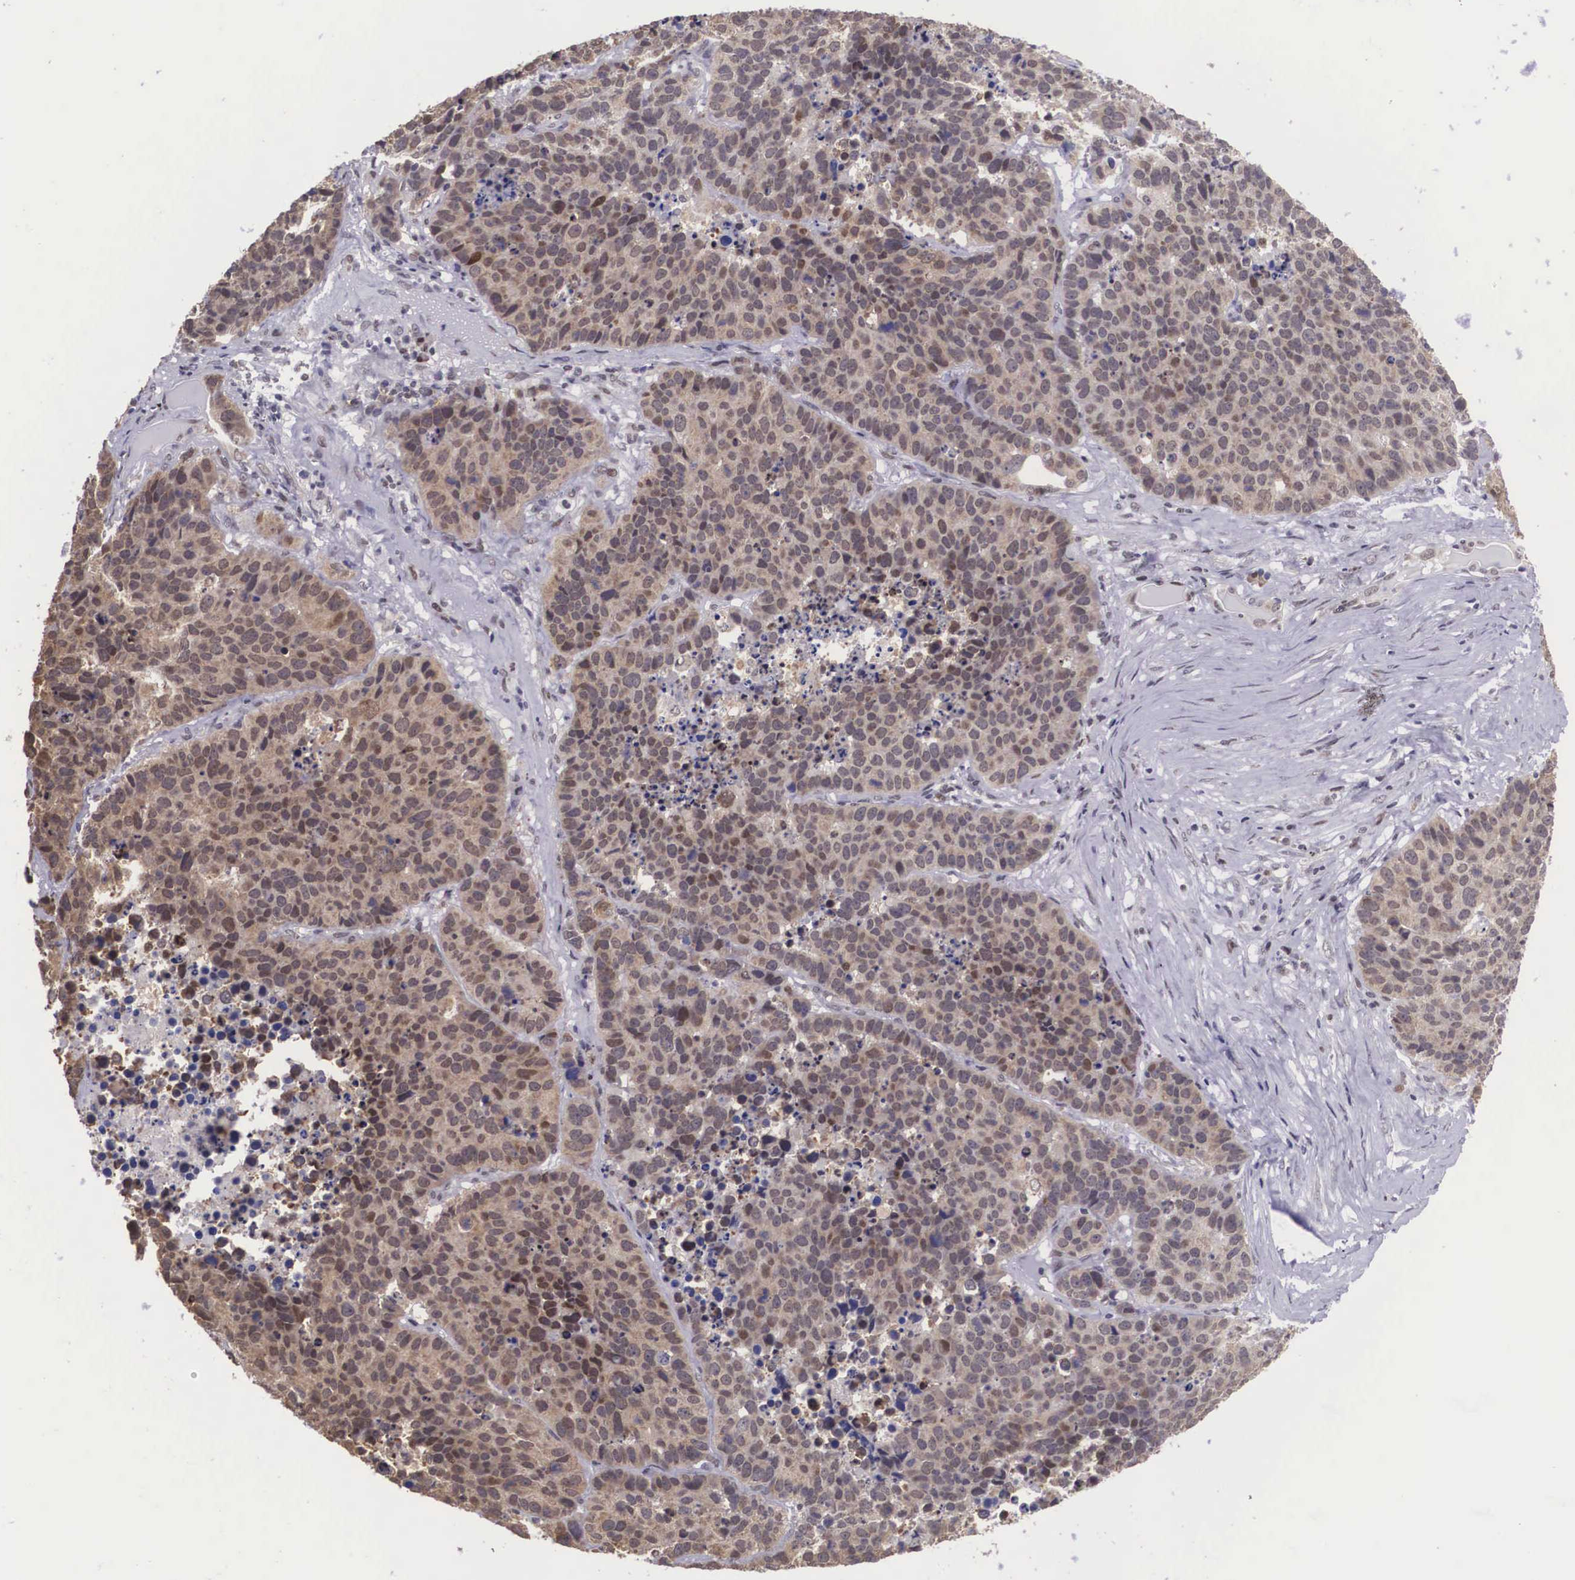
{"staining": {"intensity": "moderate", "quantity": "25%-75%", "location": "cytoplasmic/membranous"}, "tissue": "lung cancer", "cell_type": "Tumor cells", "image_type": "cancer", "snomed": [{"axis": "morphology", "description": "Carcinoid, malignant, NOS"}, {"axis": "topography", "description": "Lung"}], "caption": "Lung carcinoid (malignant) stained with a brown dye displays moderate cytoplasmic/membranous positive positivity in about 25%-75% of tumor cells.", "gene": "SLC25A21", "patient": {"sex": "male", "age": 60}}